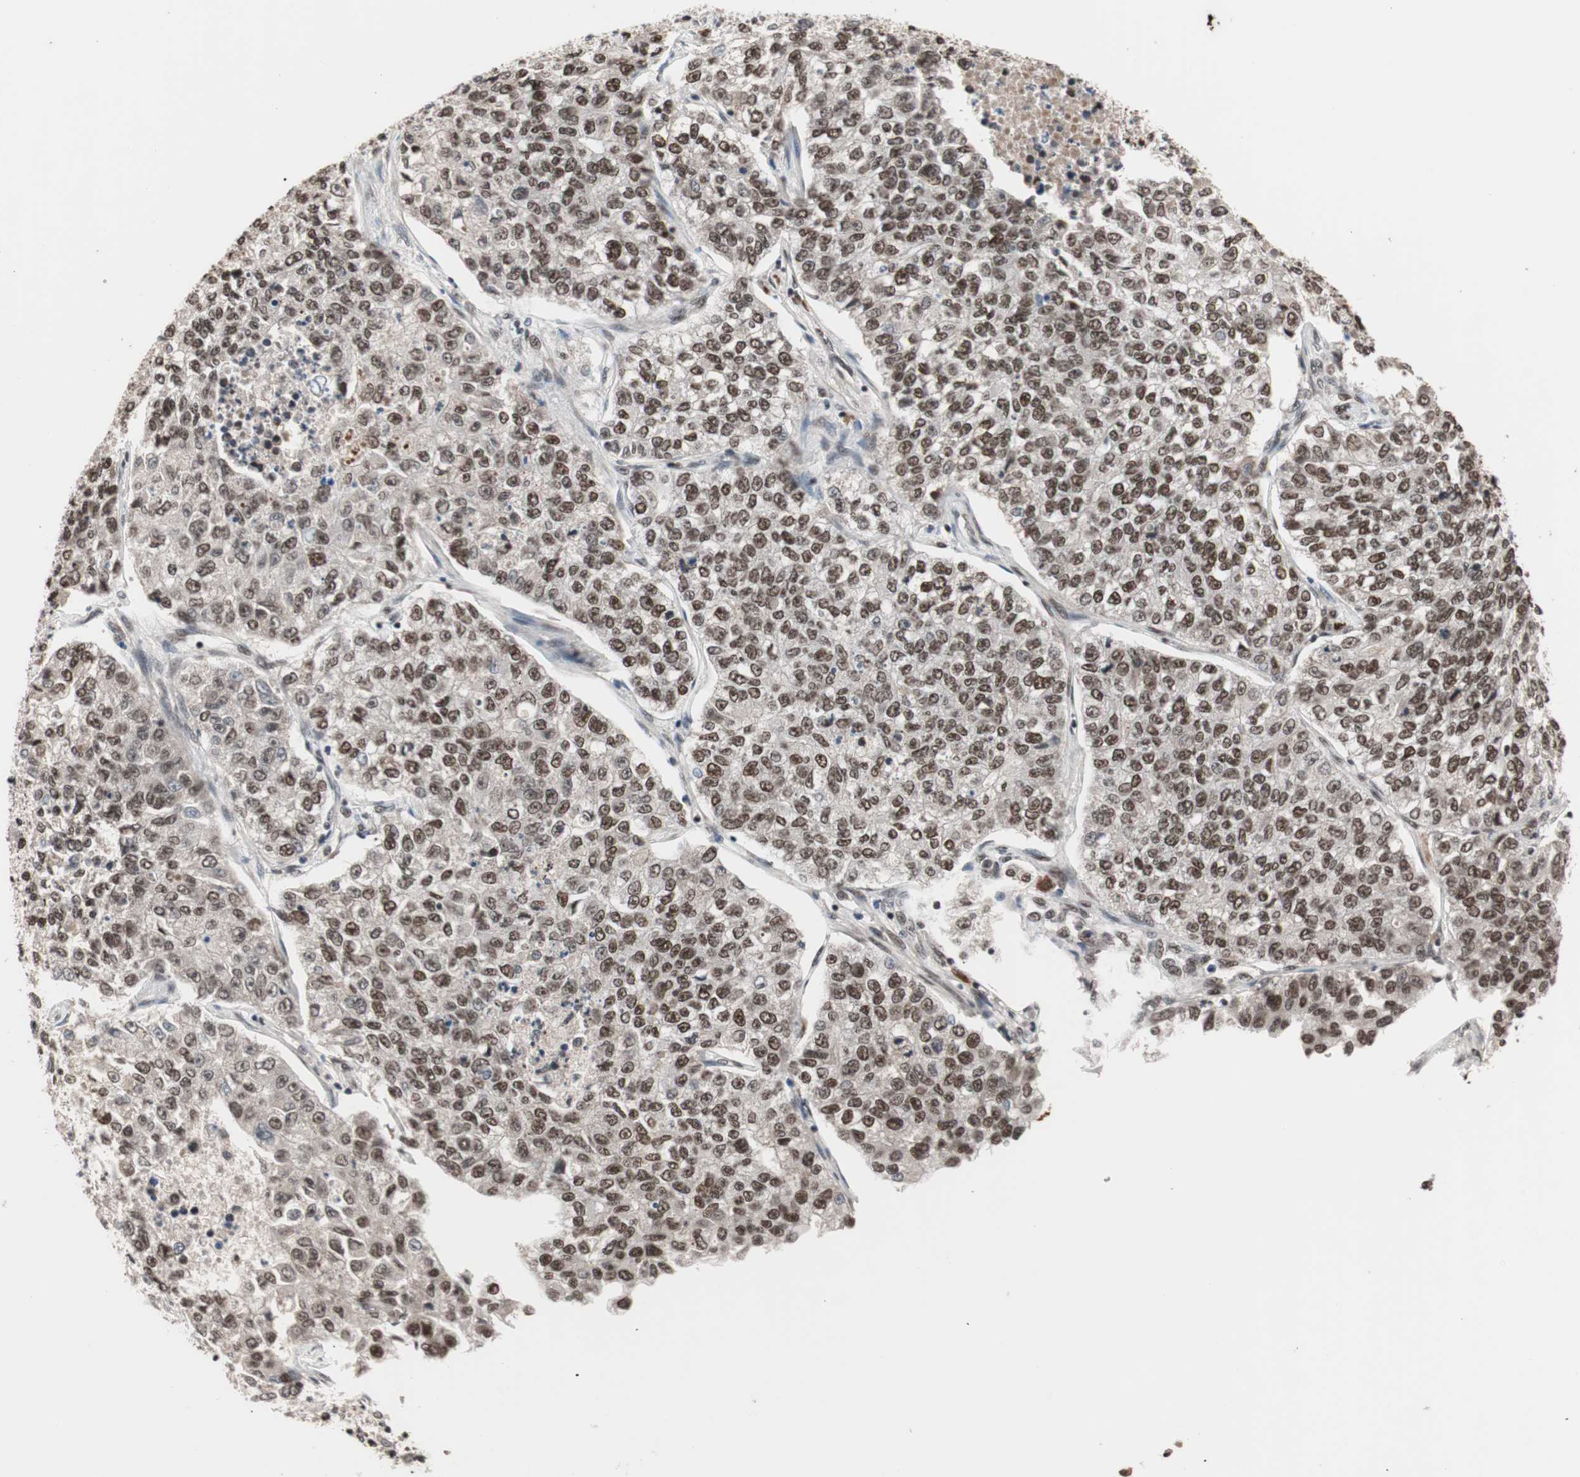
{"staining": {"intensity": "moderate", "quantity": ">75%", "location": "nuclear"}, "tissue": "lung cancer", "cell_type": "Tumor cells", "image_type": "cancer", "snomed": [{"axis": "morphology", "description": "Adenocarcinoma, NOS"}, {"axis": "topography", "description": "Lung"}], "caption": "IHC histopathology image of neoplastic tissue: human lung cancer stained using immunohistochemistry reveals medium levels of moderate protein expression localized specifically in the nuclear of tumor cells, appearing as a nuclear brown color.", "gene": "CHAMP1", "patient": {"sex": "male", "age": 49}}